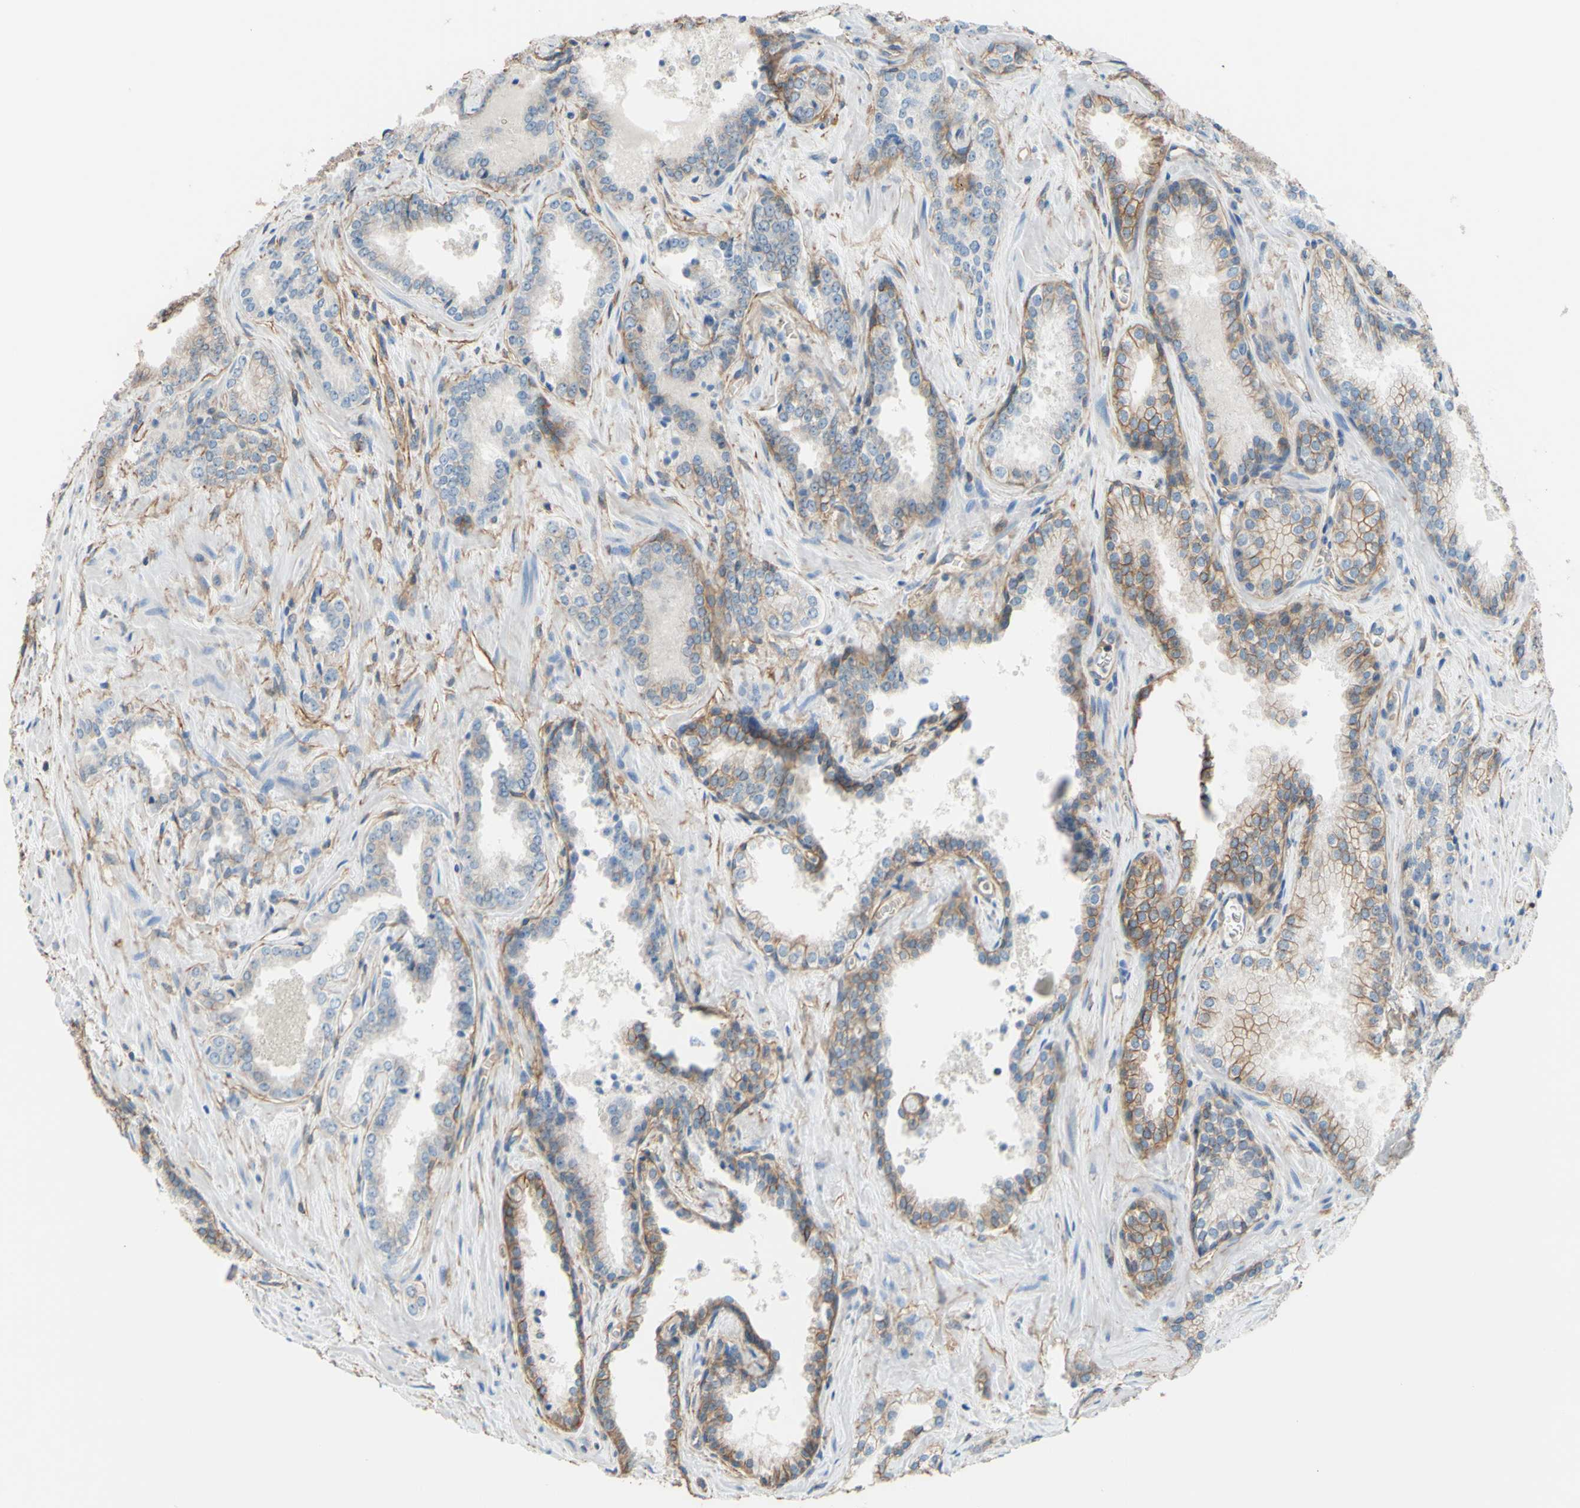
{"staining": {"intensity": "weak", "quantity": "<25%", "location": "cytoplasmic/membranous"}, "tissue": "prostate cancer", "cell_type": "Tumor cells", "image_type": "cancer", "snomed": [{"axis": "morphology", "description": "Adenocarcinoma, Low grade"}, {"axis": "topography", "description": "Prostate"}], "caption": "Prostate cancer (adenocarcinoma (low-grade)) was stained to show a protein in brown. There is no significant staining in tumor cells.", "gene": "ADD1", "patient": {"sex": "male", "age": 60}}